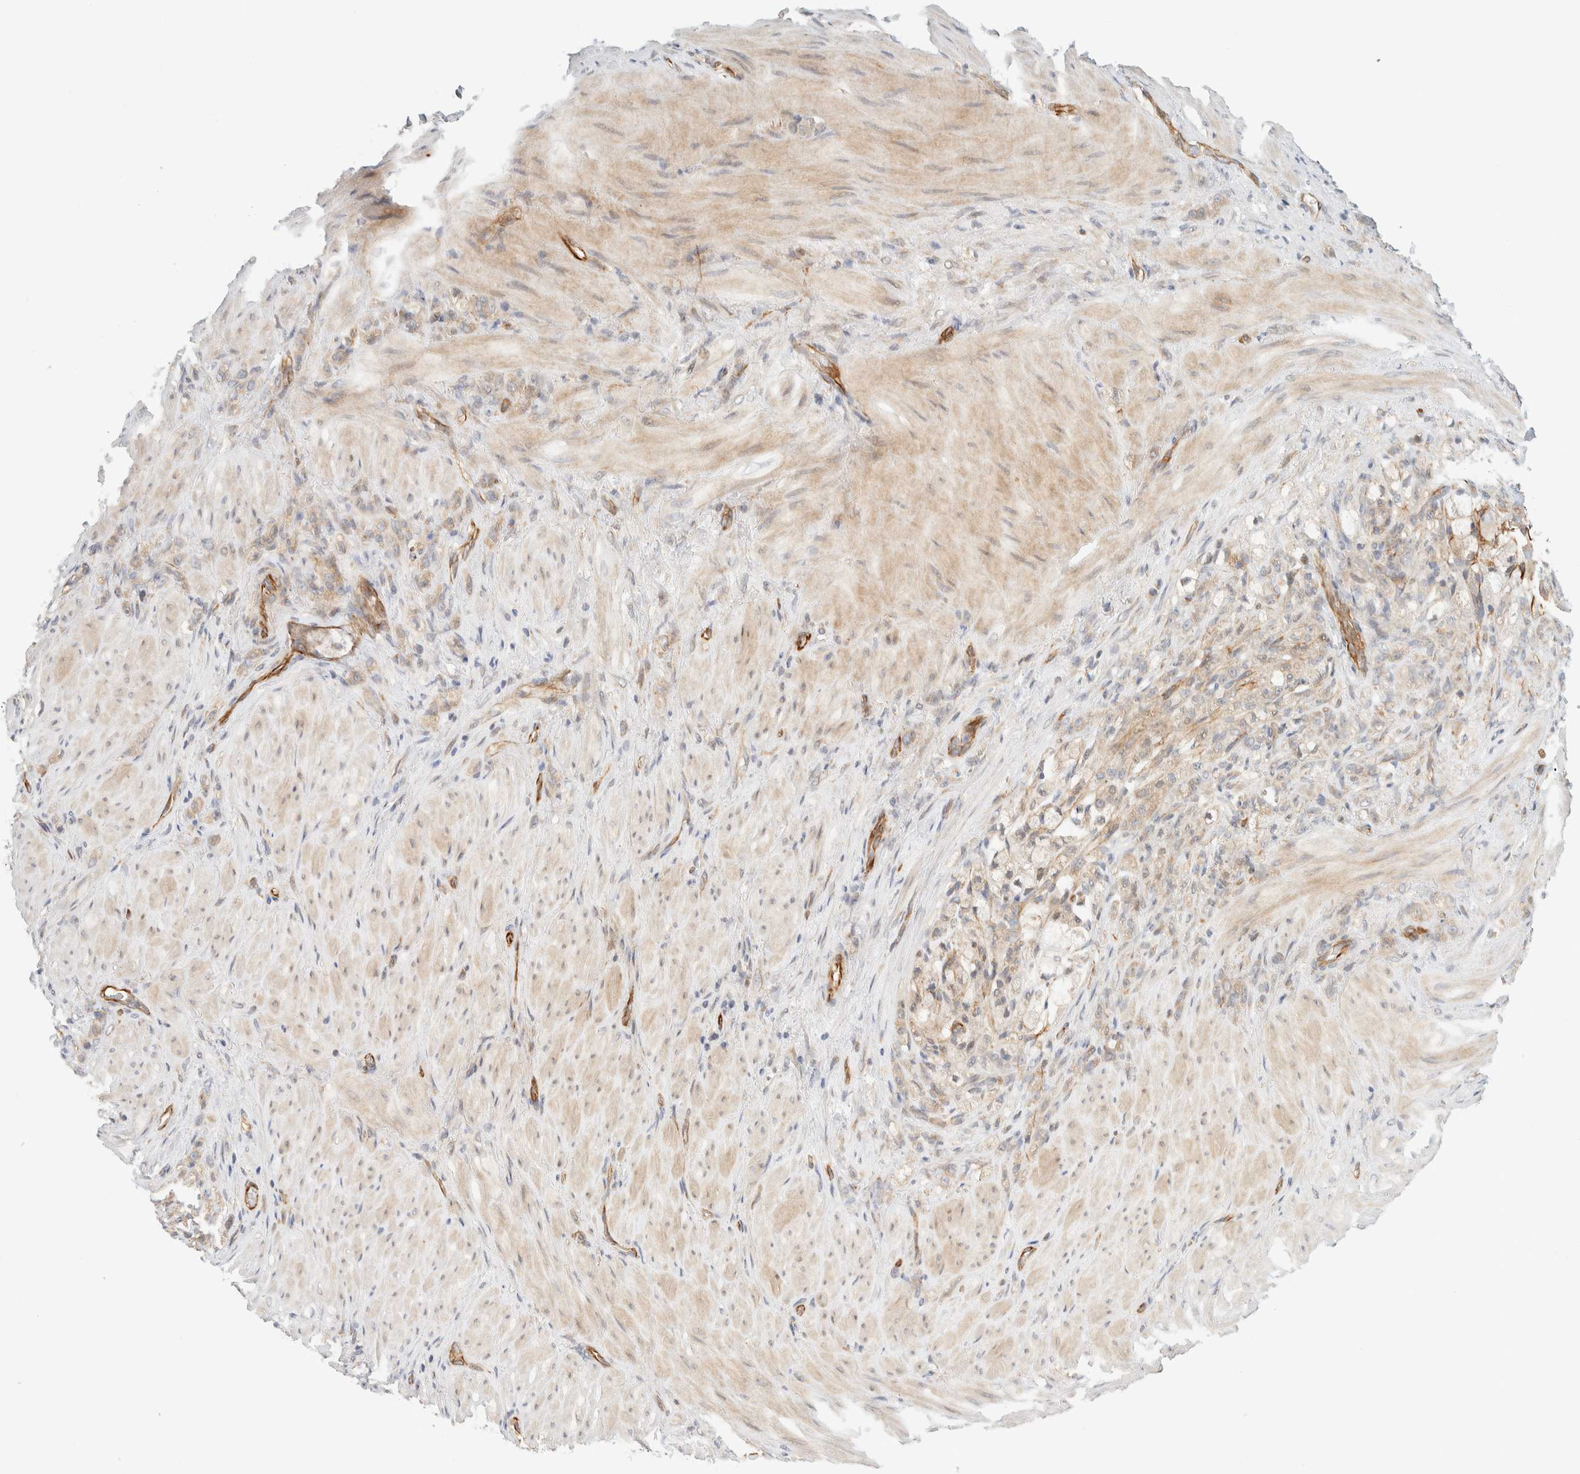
{"staining": {"intensity": "weak", "quantity": "25%-75%", "location": "cytoplasmic/membranous"}, "tissue": "stomach cancer", "cell_type": "Tumor cells", "image_type": "cancer", "snomed": [{"axis": "morphology", "description": "Normal tissue, NOS"}, {"axis": "morphology", "description": "Adenocarcinoma, NOS"}, {"axis": "topography", "description": "Stomach"}], "caption": "Protein expression analysis of human stomach adenocarcinoma reveals weak cytoplasmic/membranous expression in about 25%-75% of tumor cells.", "gene": "FAT1", "patient": {"sex": "male", "age": 82}}